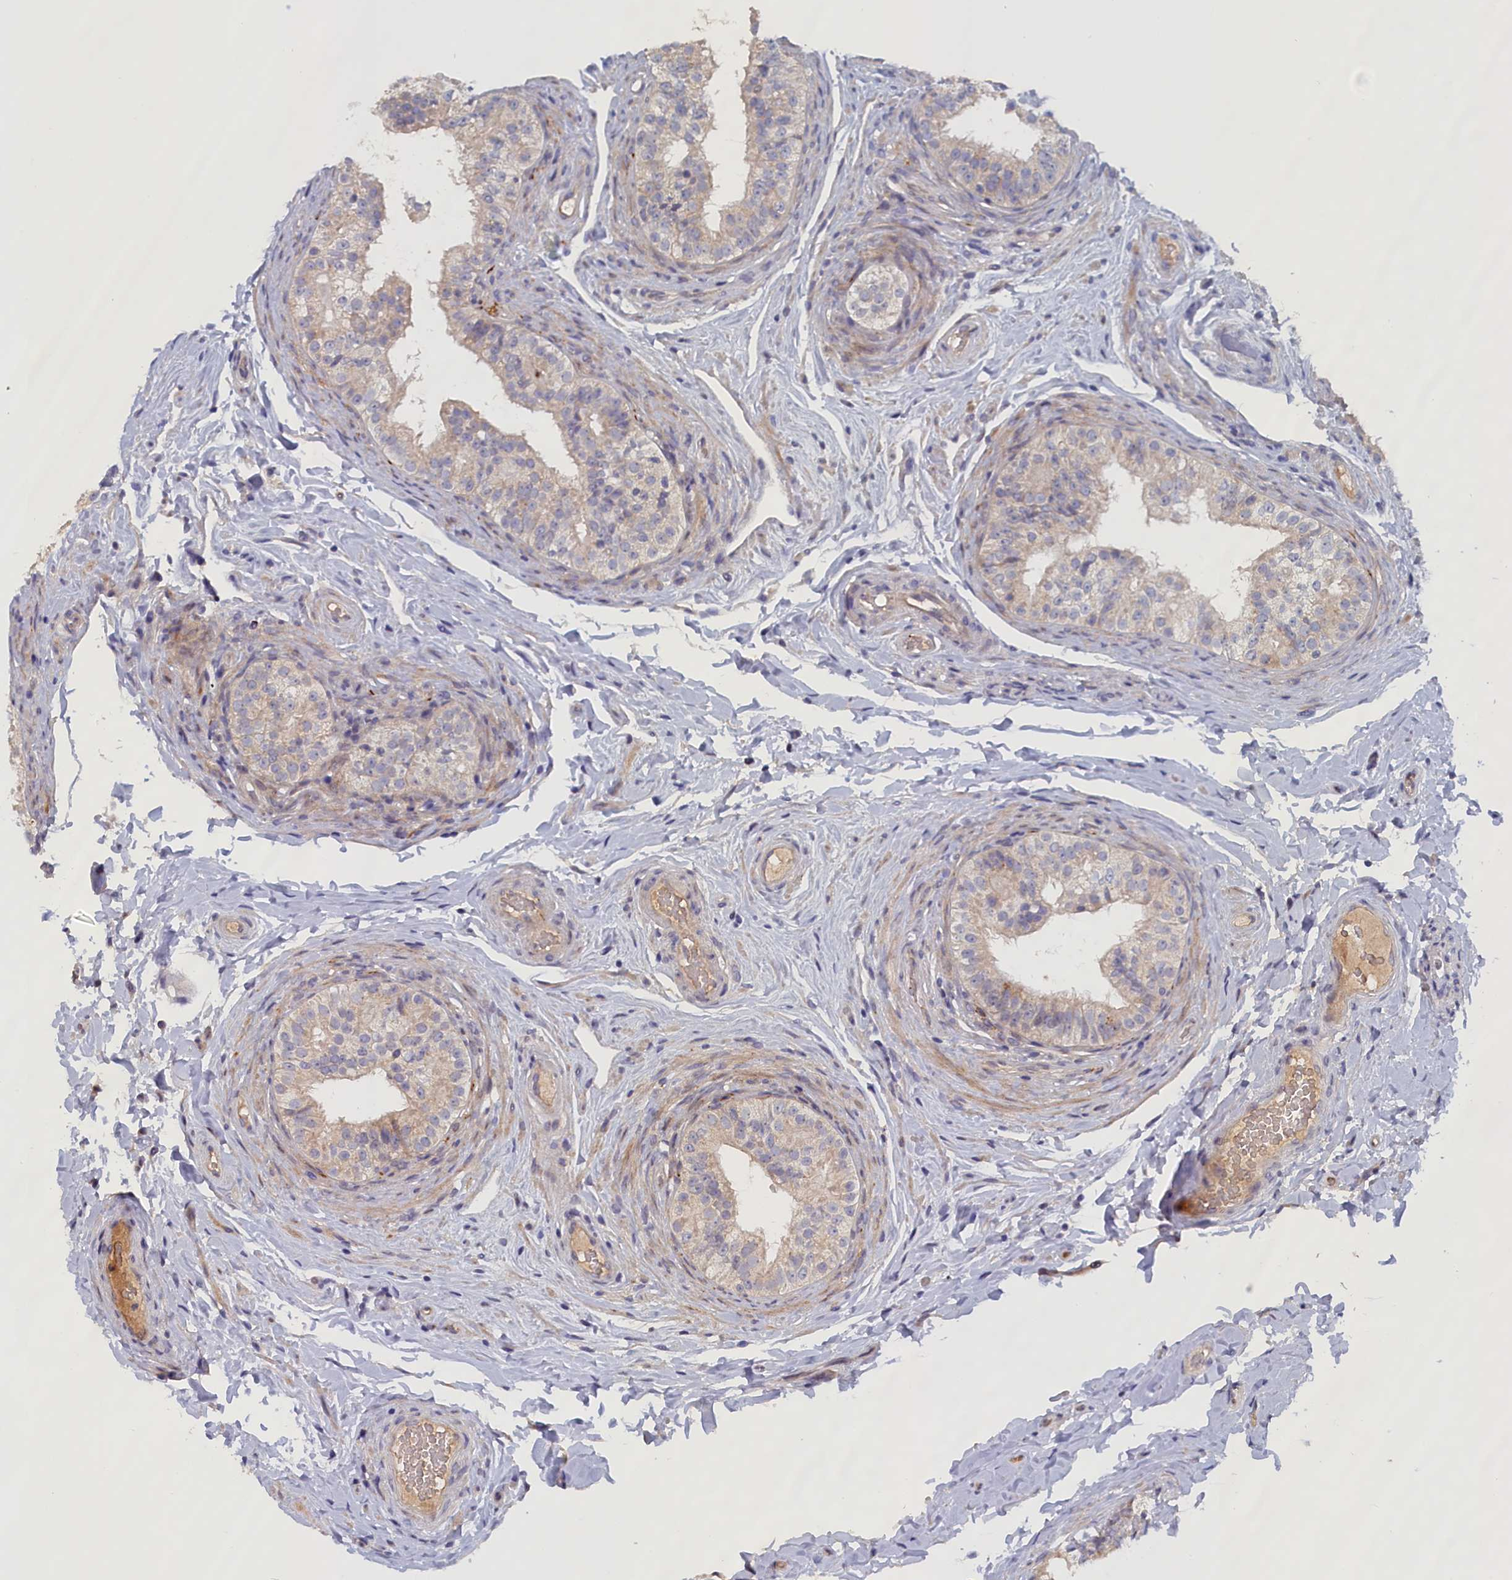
{"staining": {"intensity": "weak", "quantity": "<25%", "location": "cytoplasmic/membranous"}, "tissue": "epididymis", "cell_type": "Glandular cells", "image_type": "normal", "snomed": [{"axis": "morphology", "description": "Normal tissue, NOS"}, {"axis": "topography", "description": "Epididymis"}], "caption": "IHC of unremarkable epididymis demonstrates no positivity in glandular cells.", "gene": "IGFALS", "patient": {"sex": "male", "age": 49}}